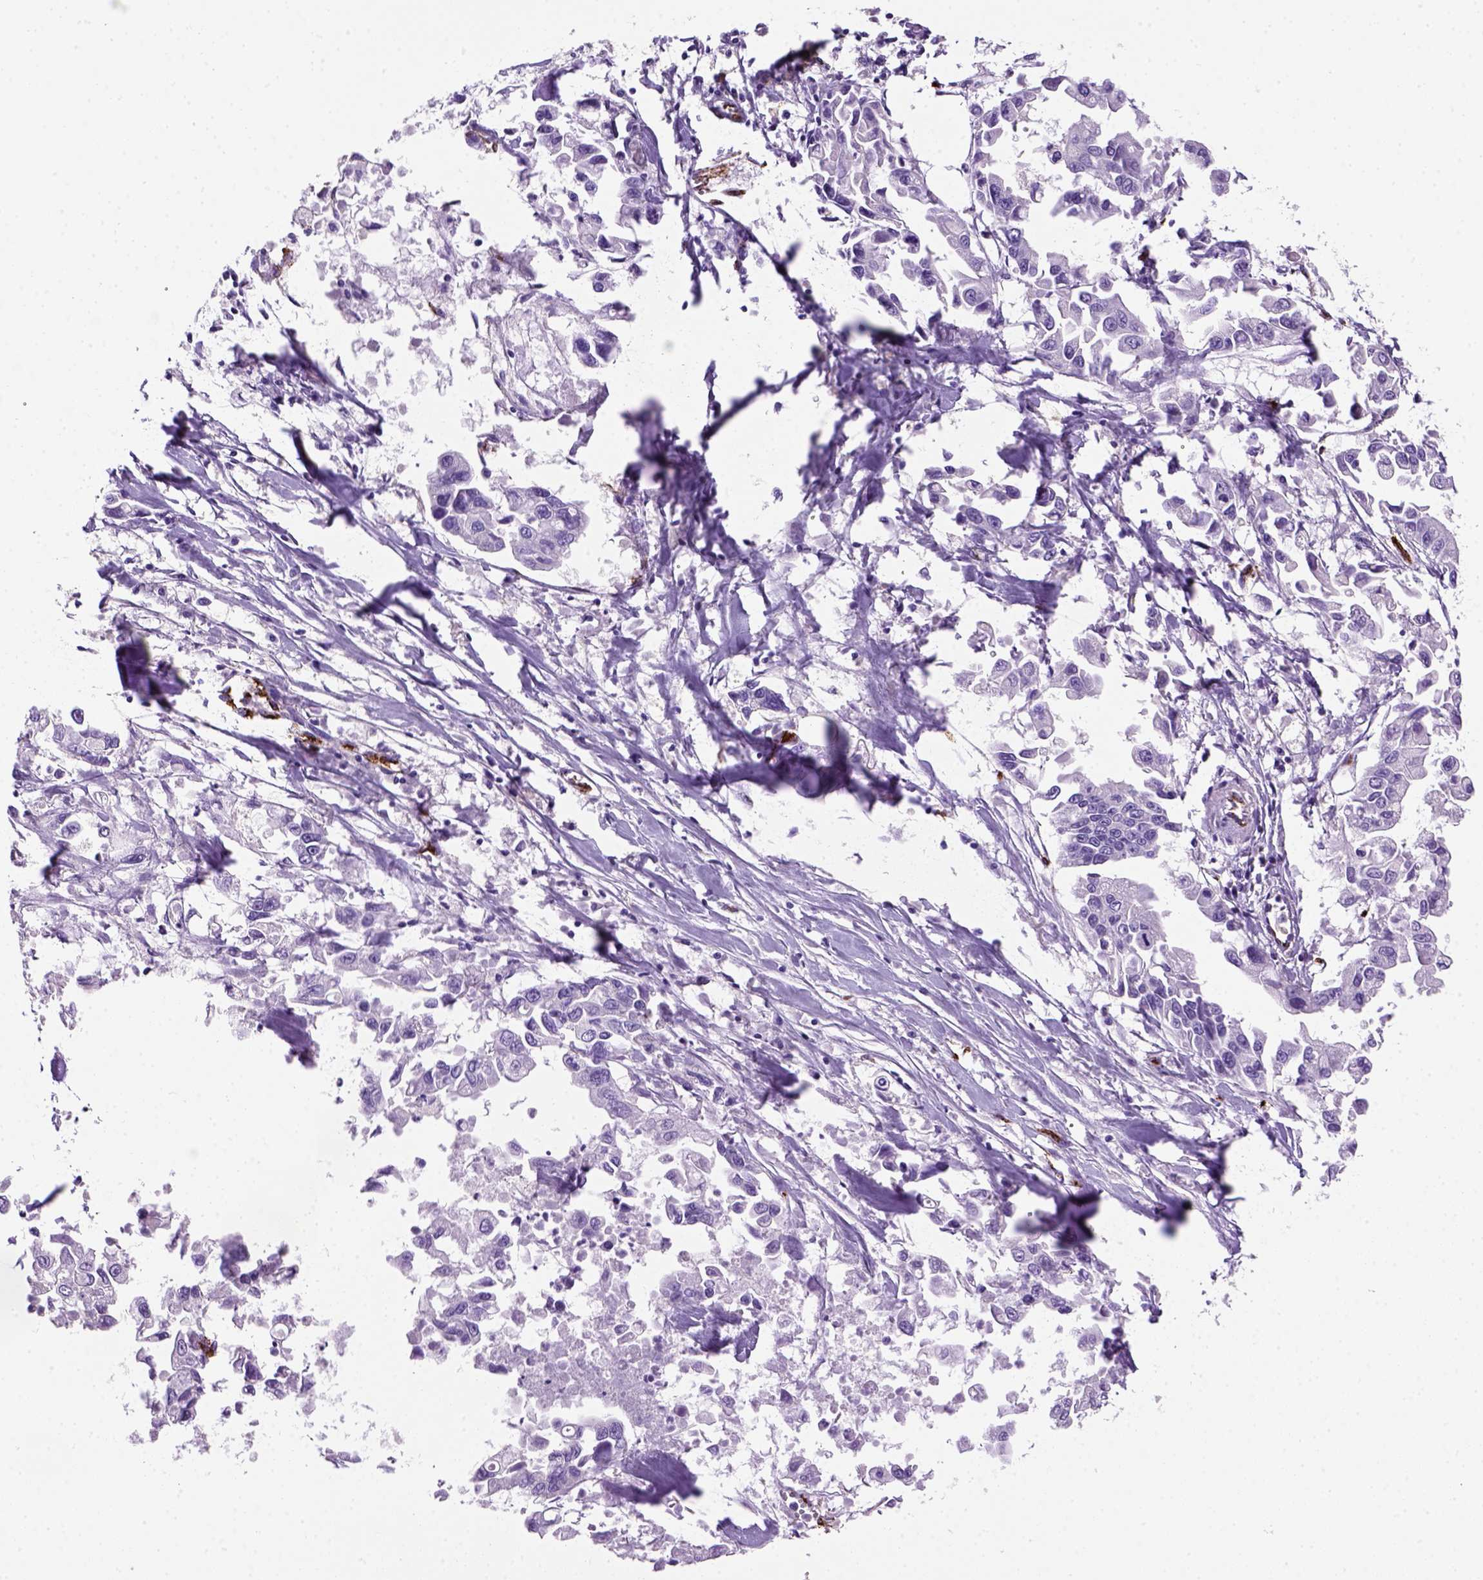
{"staining": {"intensity": "negative", "quantity": "none", "location": "none"}, "tissue": "pancreatic cancer", "cell_type": "Tumor cells", "image_type": "cancer", "snomed": [{"axis": "morphology", "description": "Adenocarcinoma, NOS"}, {"axis": "topography", "description": "Pancreas"}], "caption": "This is a histopathology image of IHC staining of pancreatic adenocarcinoma, which shows no staining in tumor cells.", "gene": "VWF", "patient": {"sex": "female", "age": 83}}